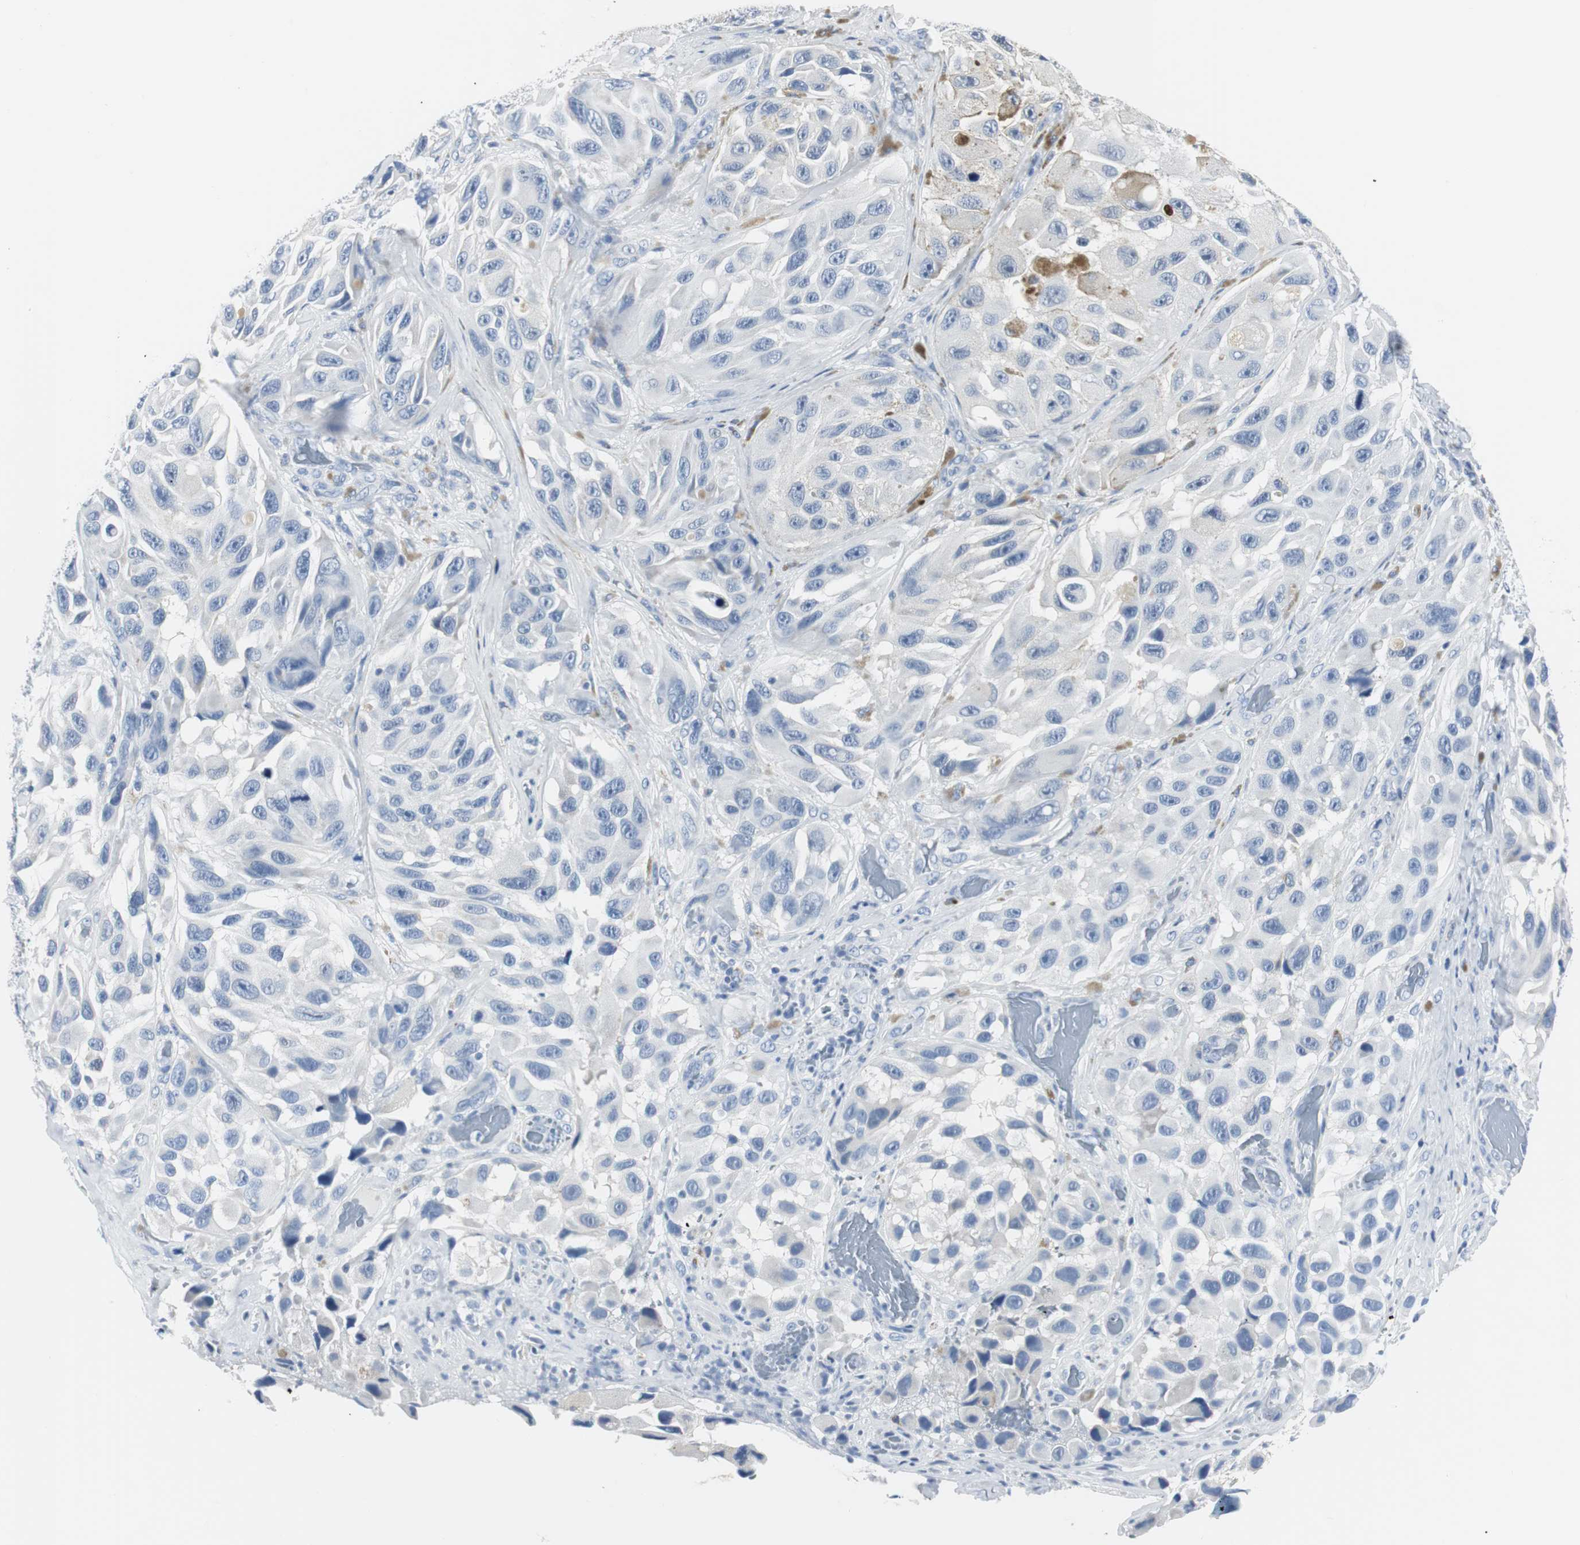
{"staining": {"intensity": "negative", "quantity": "none", "location": "none"}, "tissue": "melanoma", "cell_type": "Tumor cells", "image_type": "cancer", "snomed": [{"axis": "morphology", "description": "Malignant melanoma, NOS"}, {"axis": "topography", "description": "Skin"}], "caption": "Protein analysis of melanoma reveals no significant positivity in tumor cells. Brightfield microscopy of immunohistochemistry stained with DAB (3,3'-diaminobenzidine) (brown) and hematoxylin (blue), captured at high magnification.", "gene": "GAP43", "patient": {"sex": "female", "age": 73}}